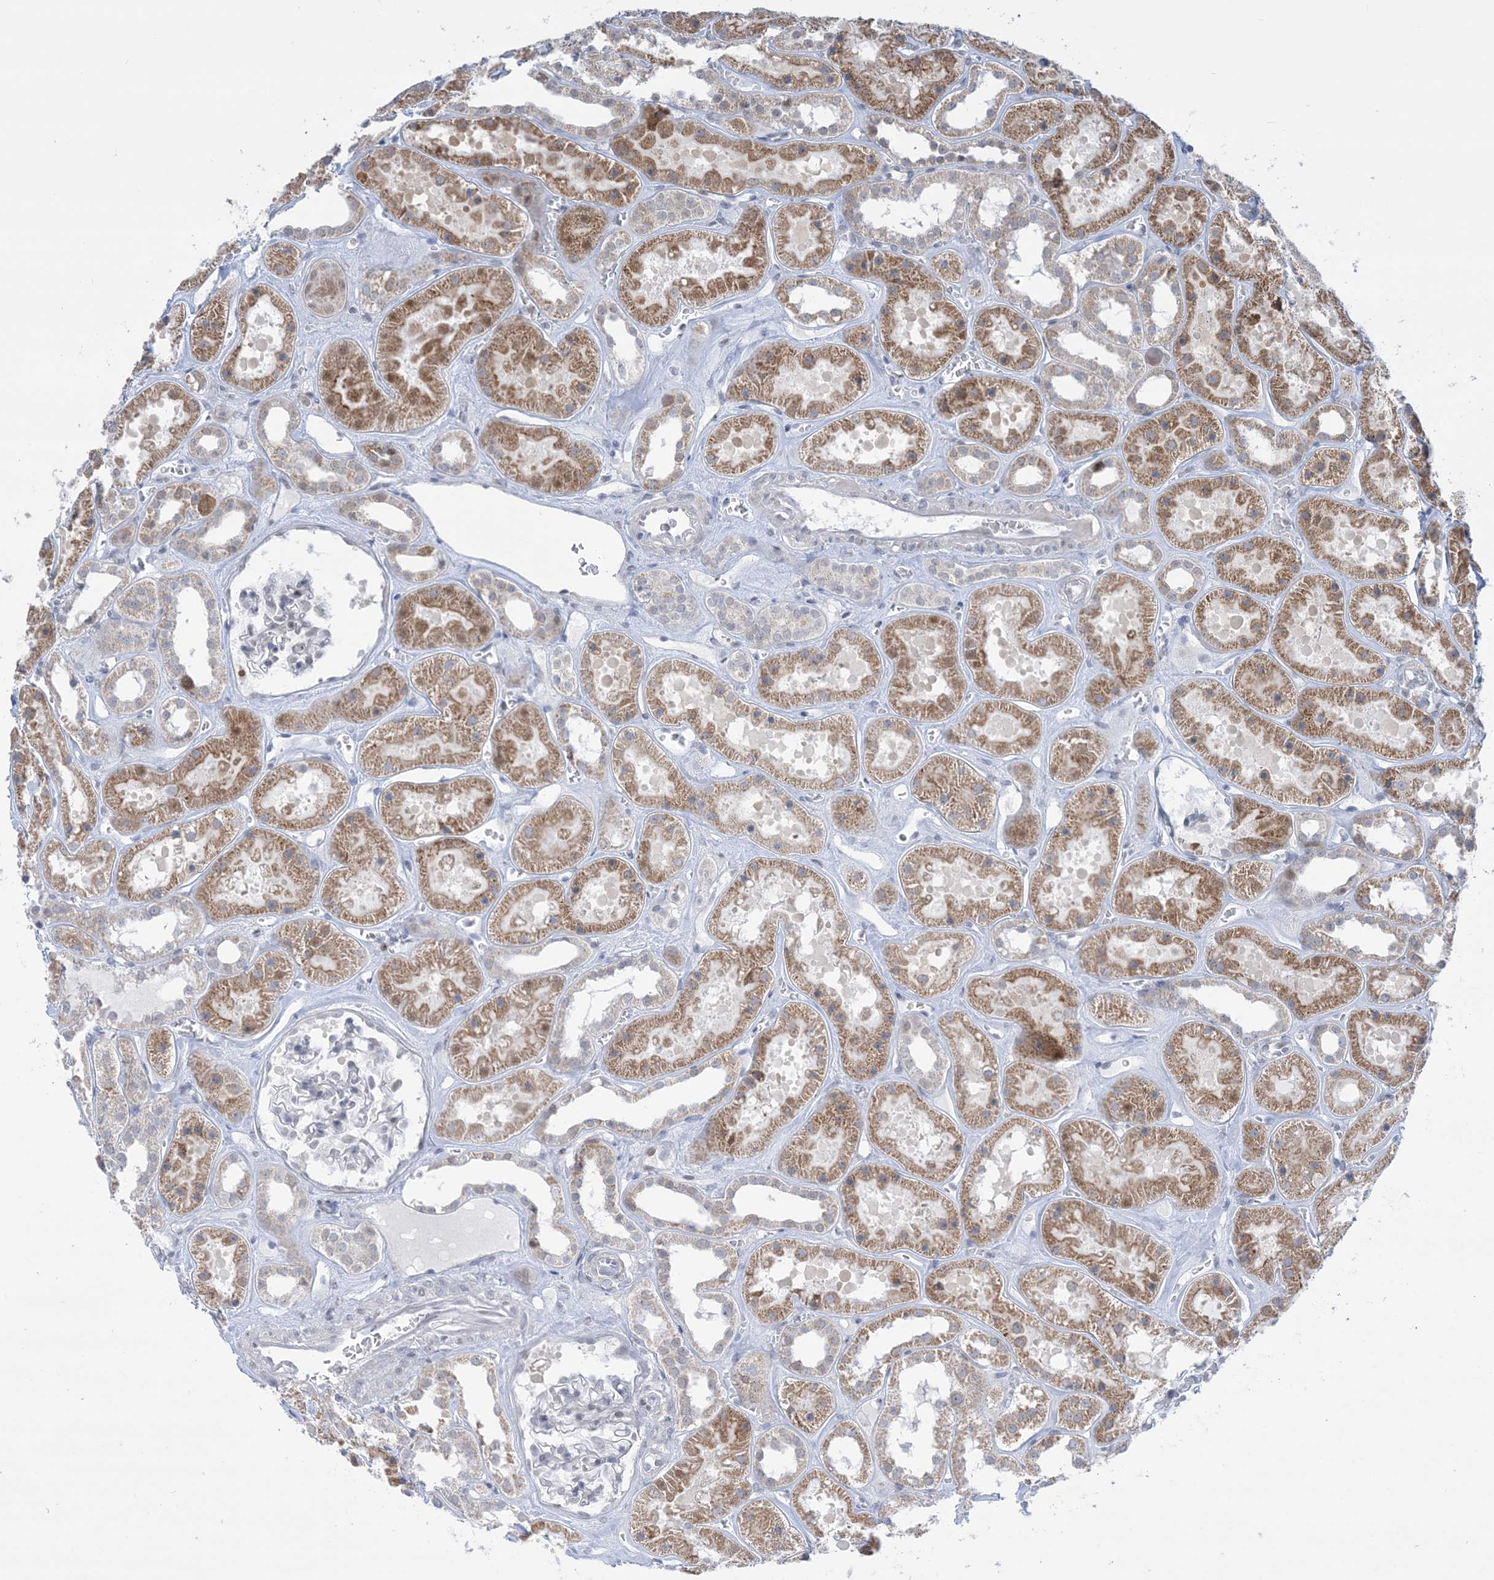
{"staining": {"intensity": "negative", "quantity": "none", "location": "none"}, "tissue": "kidney", "cell_type": "Cells in glomeruli", "image_type": "normal", "snomed": [{"axis": "morphology", "description": "Normal tissue, NOS"}, {"axis": "topography", "description": "Kidney"}], "caption": "High power microscopy image of an immunohistochemistry histopathology image of benign kidney, revealing no significant staining in cells in glomeruli. The staining is performed using DAB (3,3'-diaminobenzidine) brown chromogen with nuclei counter-stained in using hematoxylin.", "gene": "TFPT", "patient": {"sex": "female", "age": 41}}